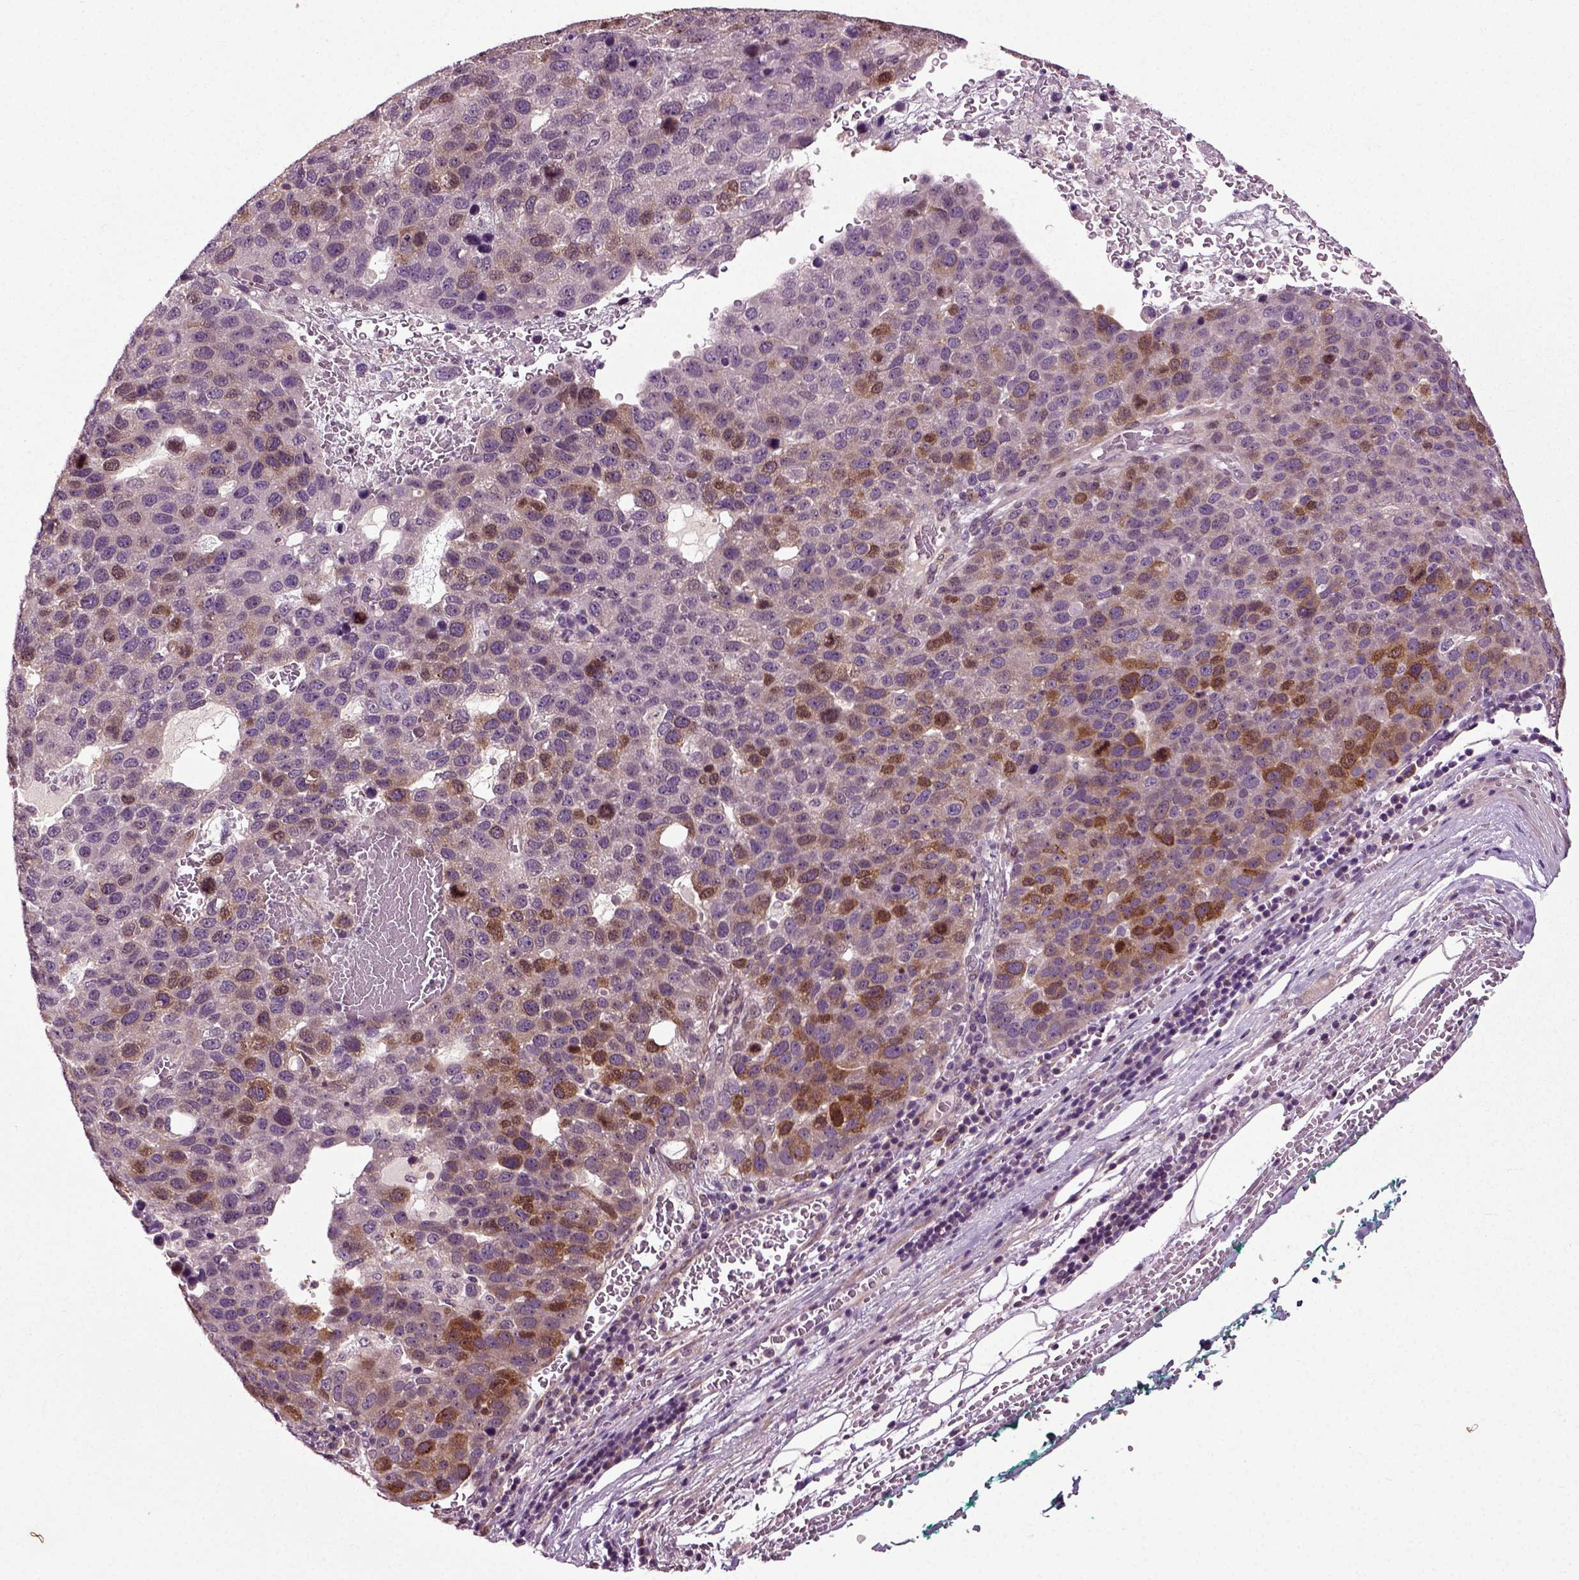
{"staining": {"intensity": "strong", "quantity": "<25%", "location": "cytoplasmic/membranous"}, "tissue": "pancreatic cancer", "cell_type": "Tumor cells", "image_type": "cancer", "snomed": [{"axis": "morphology", "description": "Adenocarcinoma, NOS"}, {"axis": "topography", "description": "Pancreas"}], "caption": "The histopathology image demonstrates a brown stain indicating the presence of a protein in the cytoplasmic/membranous of tumor cells in pancreatic cancer (adenocarcinoma).", "gene": "KNSTRN", "patient": {"sex": "female", "age": 61}}